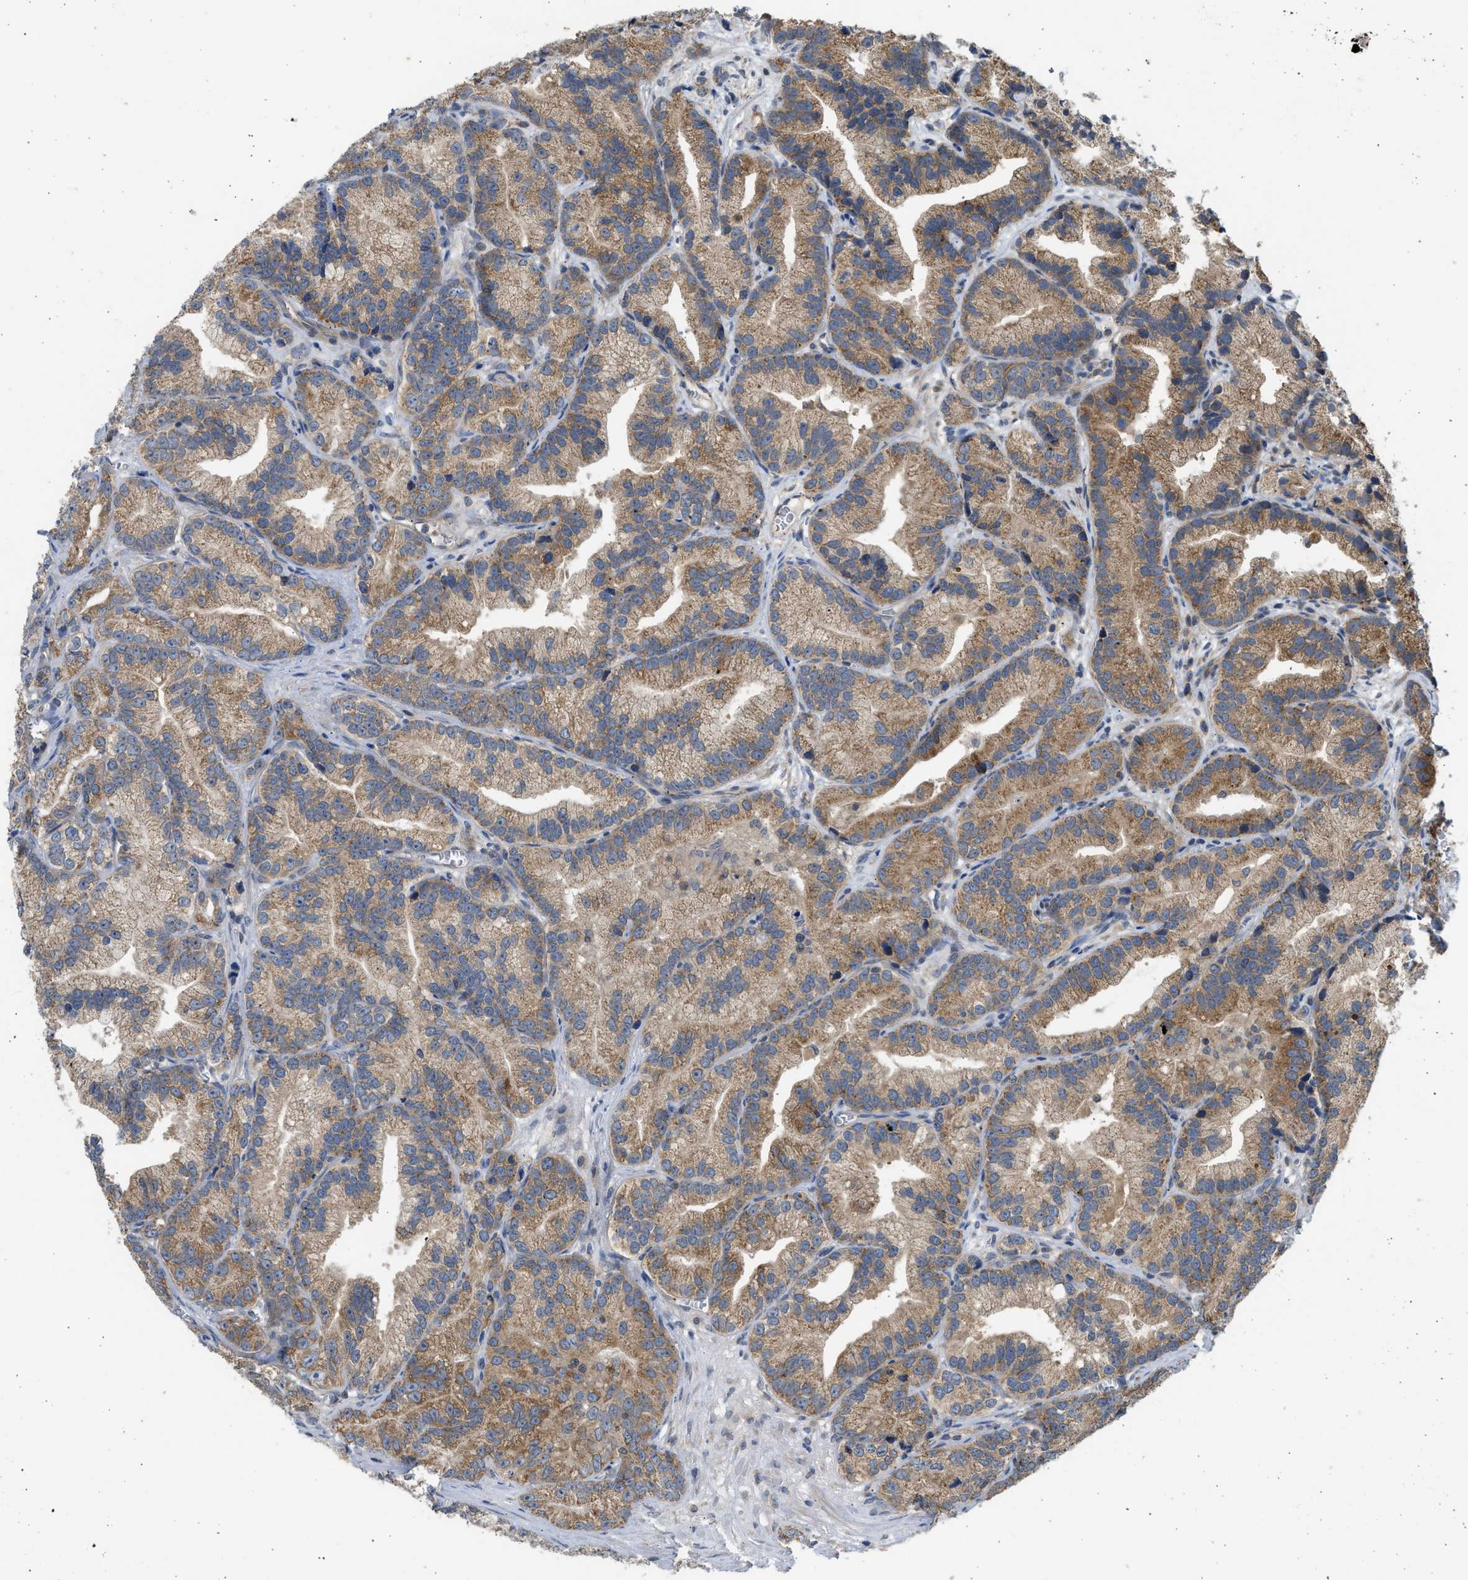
{"staining": {"intensity": "moderate", "quantity": ">75%", "location": "cytoplasmic/membranous"}, "tissue": "prostate cancer", "cell_type": "Tumor cells", "image_type": "cancer", "snomed": [{"axis": "morphology", "description": "Adenocarcinoma, Low grade"}, {"axis": "topography", "description": "Prostate"}], "caption": "Prostate cancer stained with IHC displays moderate cytoplasmic/membranous staining in about >75% of tumor cells.", "gene": "CYP1A1", "patient": {"sex": "male", "age": 89}}